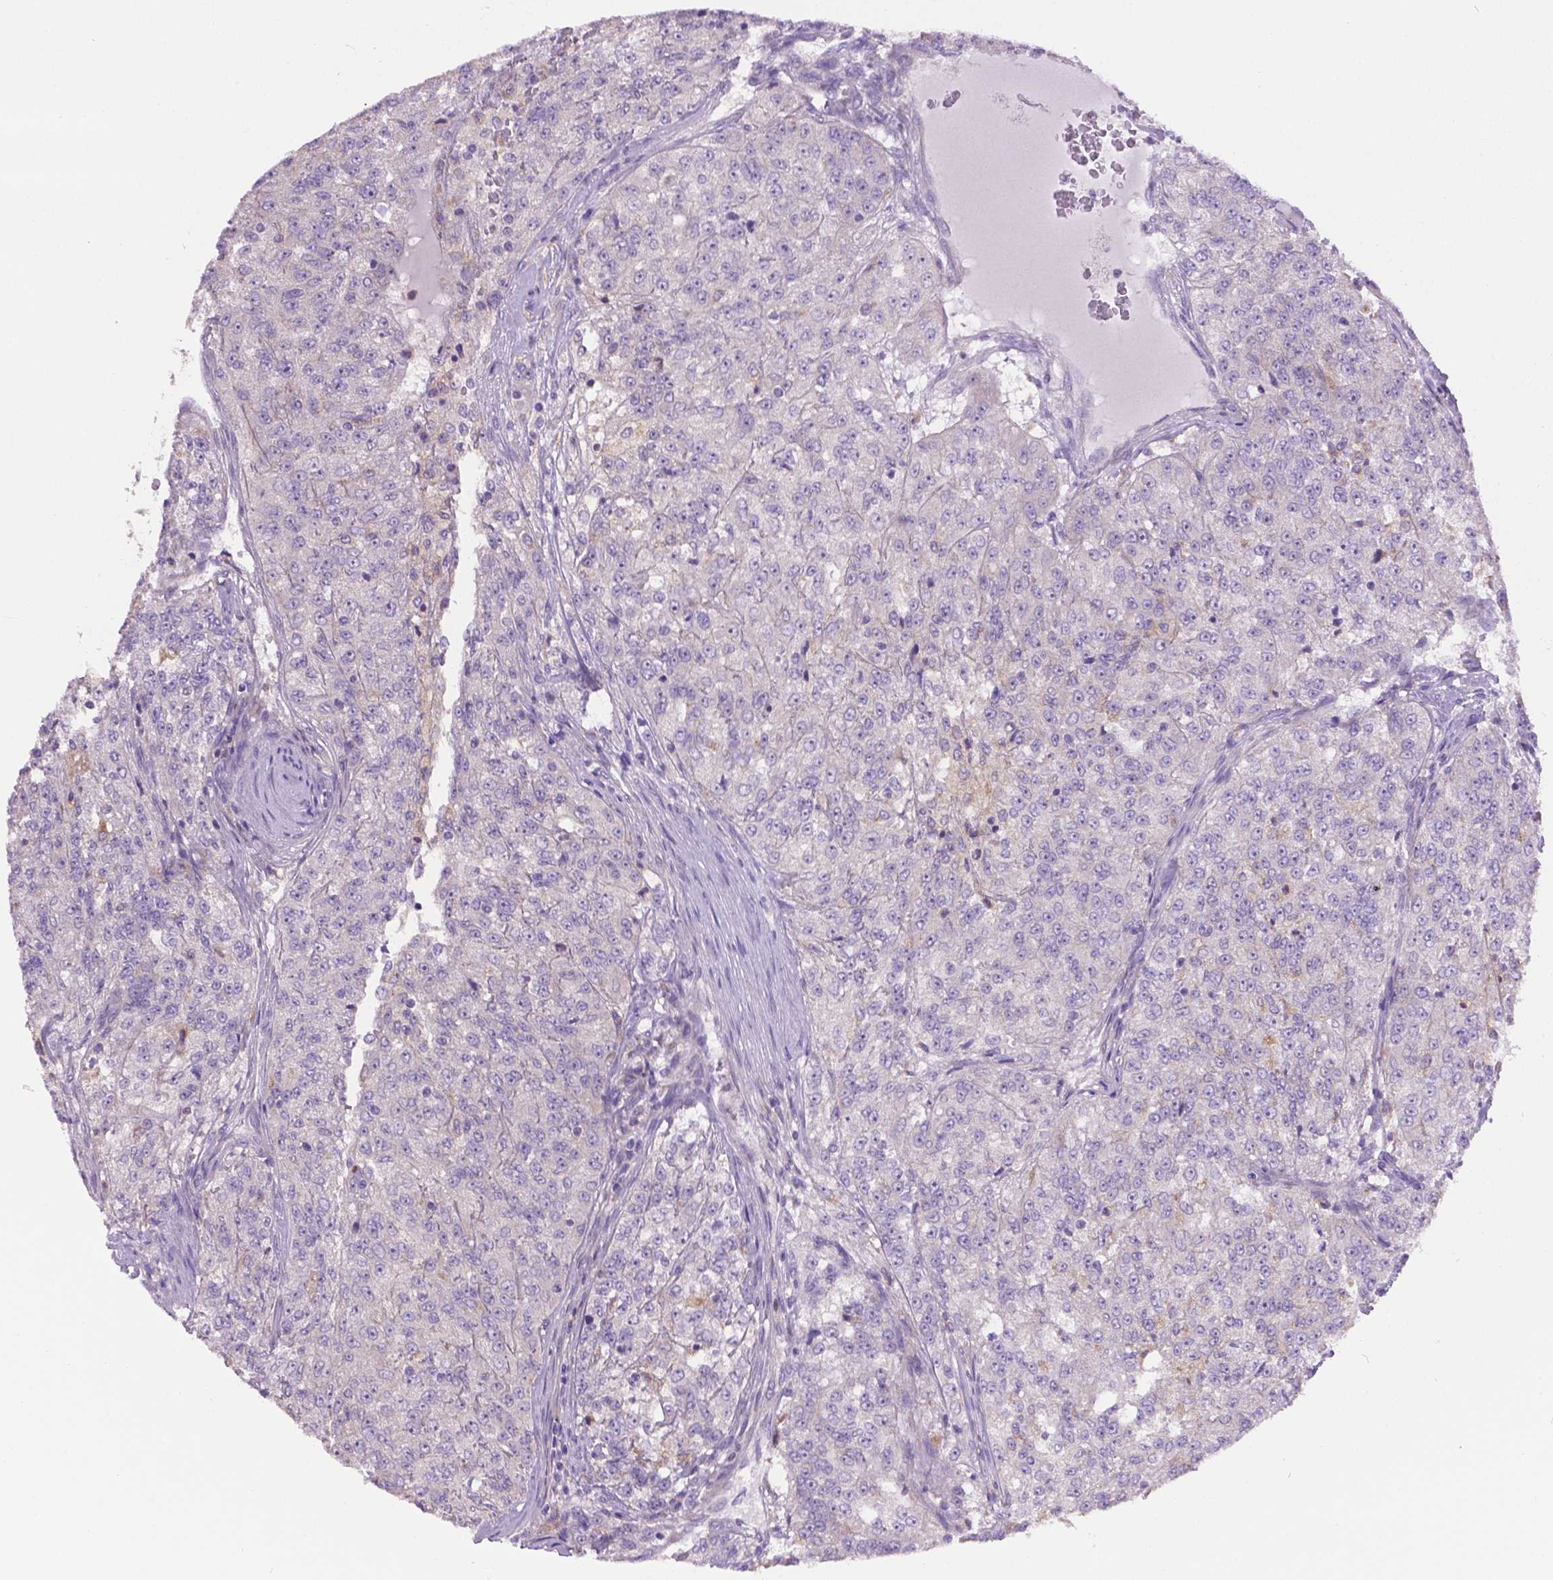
{"staining": {"intensity": "negative", "quantity": "none", "location": "none"}, "tissue": "renal cancer", "cell_type": "Tumor cells", "image_type": "cancer", "snomed": [{"axis": "morphology", "description": "Adenocarcinoma, NOS"}, {"axis": "topography", "description": "Kidney"}], "caption": "Tumor cells show no significant positivity in renal cancer (adenocarcinoma).", "gene": "CDH7", "patient": {"sex": "female", "age": 63}}